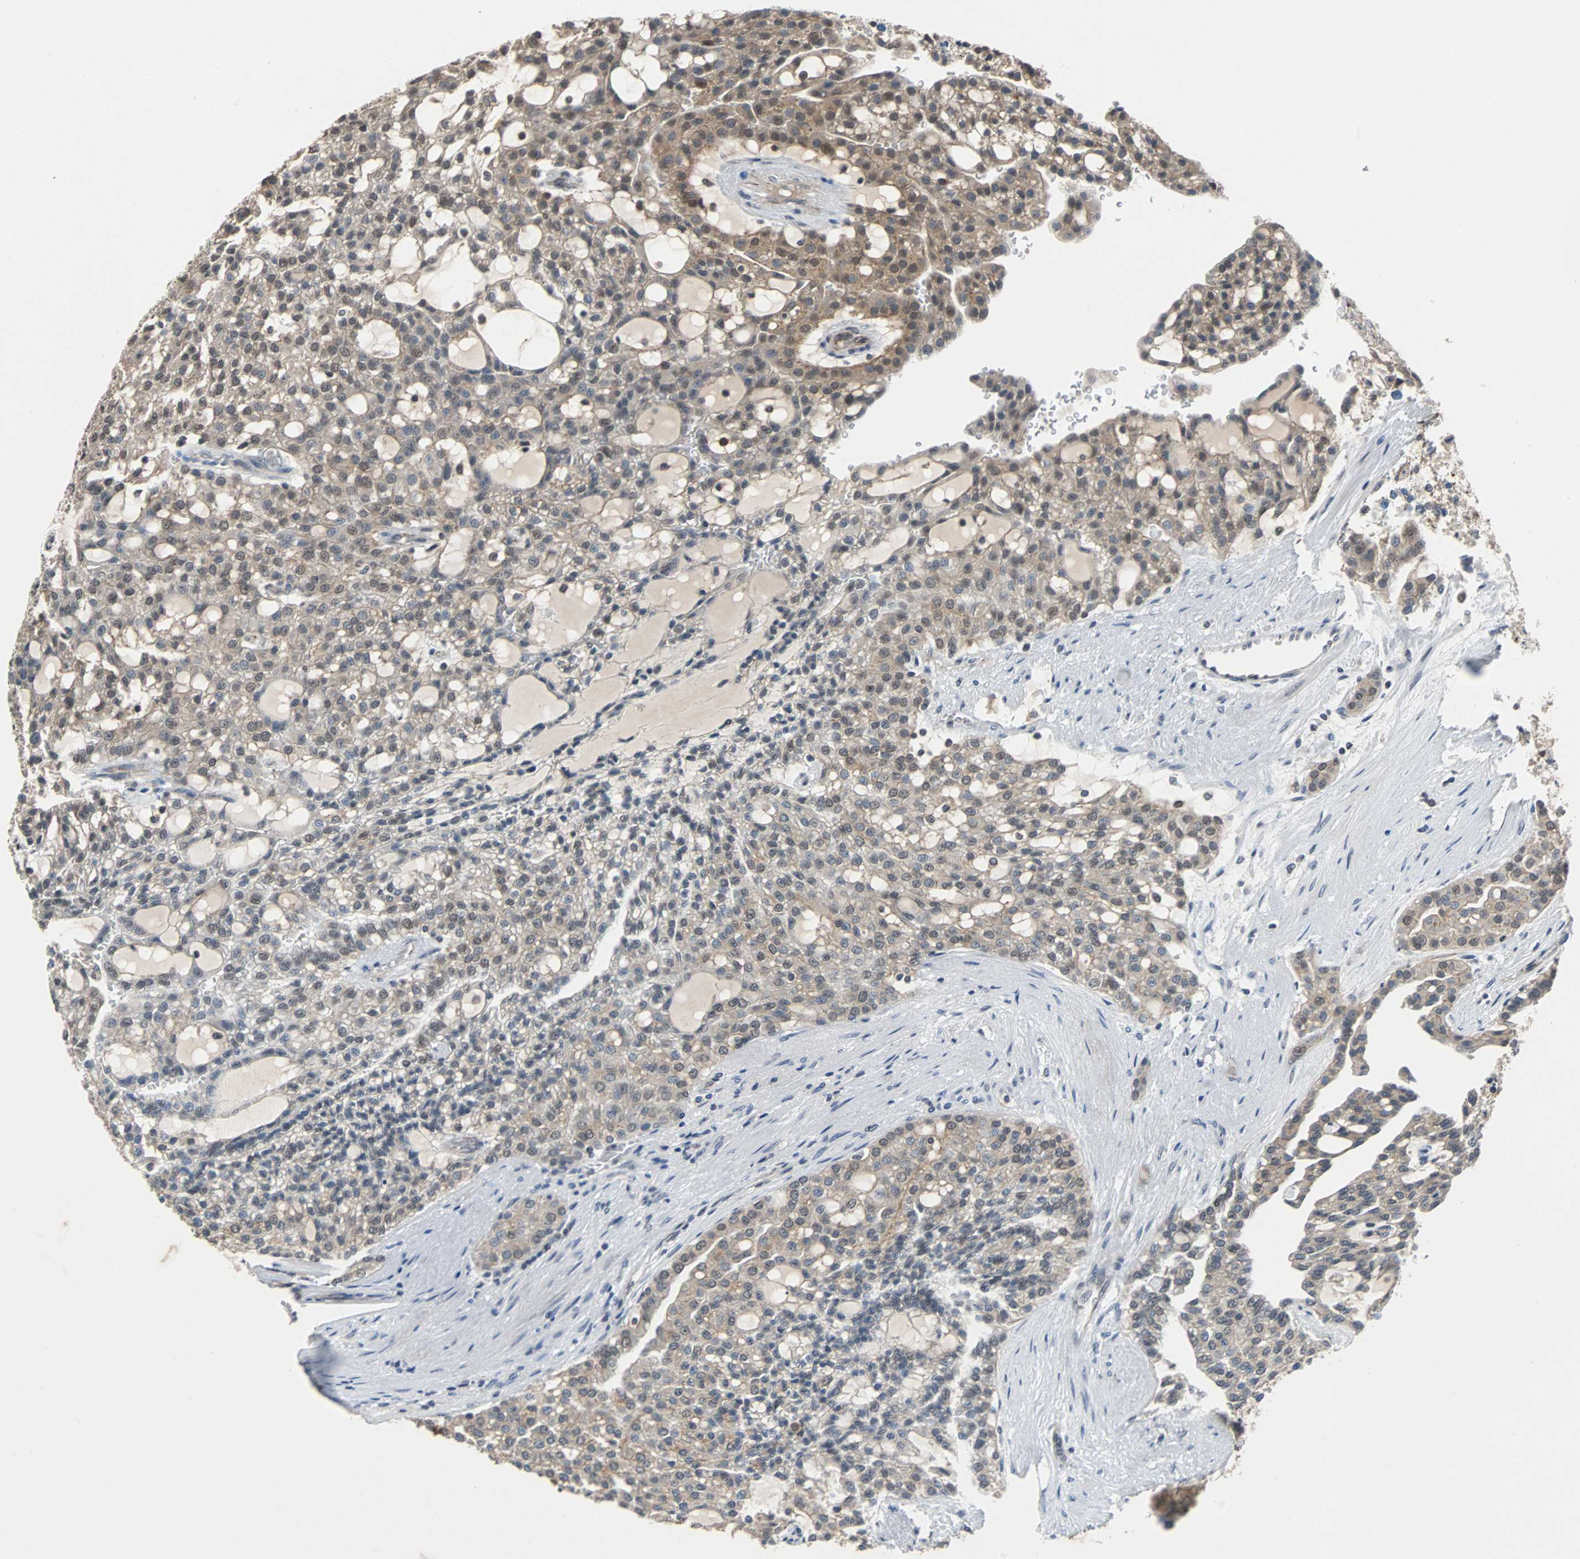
{"staining": {"intensity": "weak", "quantity": "25%-75%", "location": "cytoplasmic/membranous"}, "tissue": "renal cancer", "cell_type": "Tumor cells", "image_type": "cancer", "snomed": [{"axis": "morphology", "description": "Adenocarcinoma, NOS"}, {"axis": "topography", "description": "Kidney"}], "caption": "Renal cancer (adenocarcinoma) stained with a brown dye exhibits weak cytoplasmic/membranous positive positivity in about 25%-75% of tumor cells.", "gene": "LSR", "patient": {"sex": "male", "age": 63}}